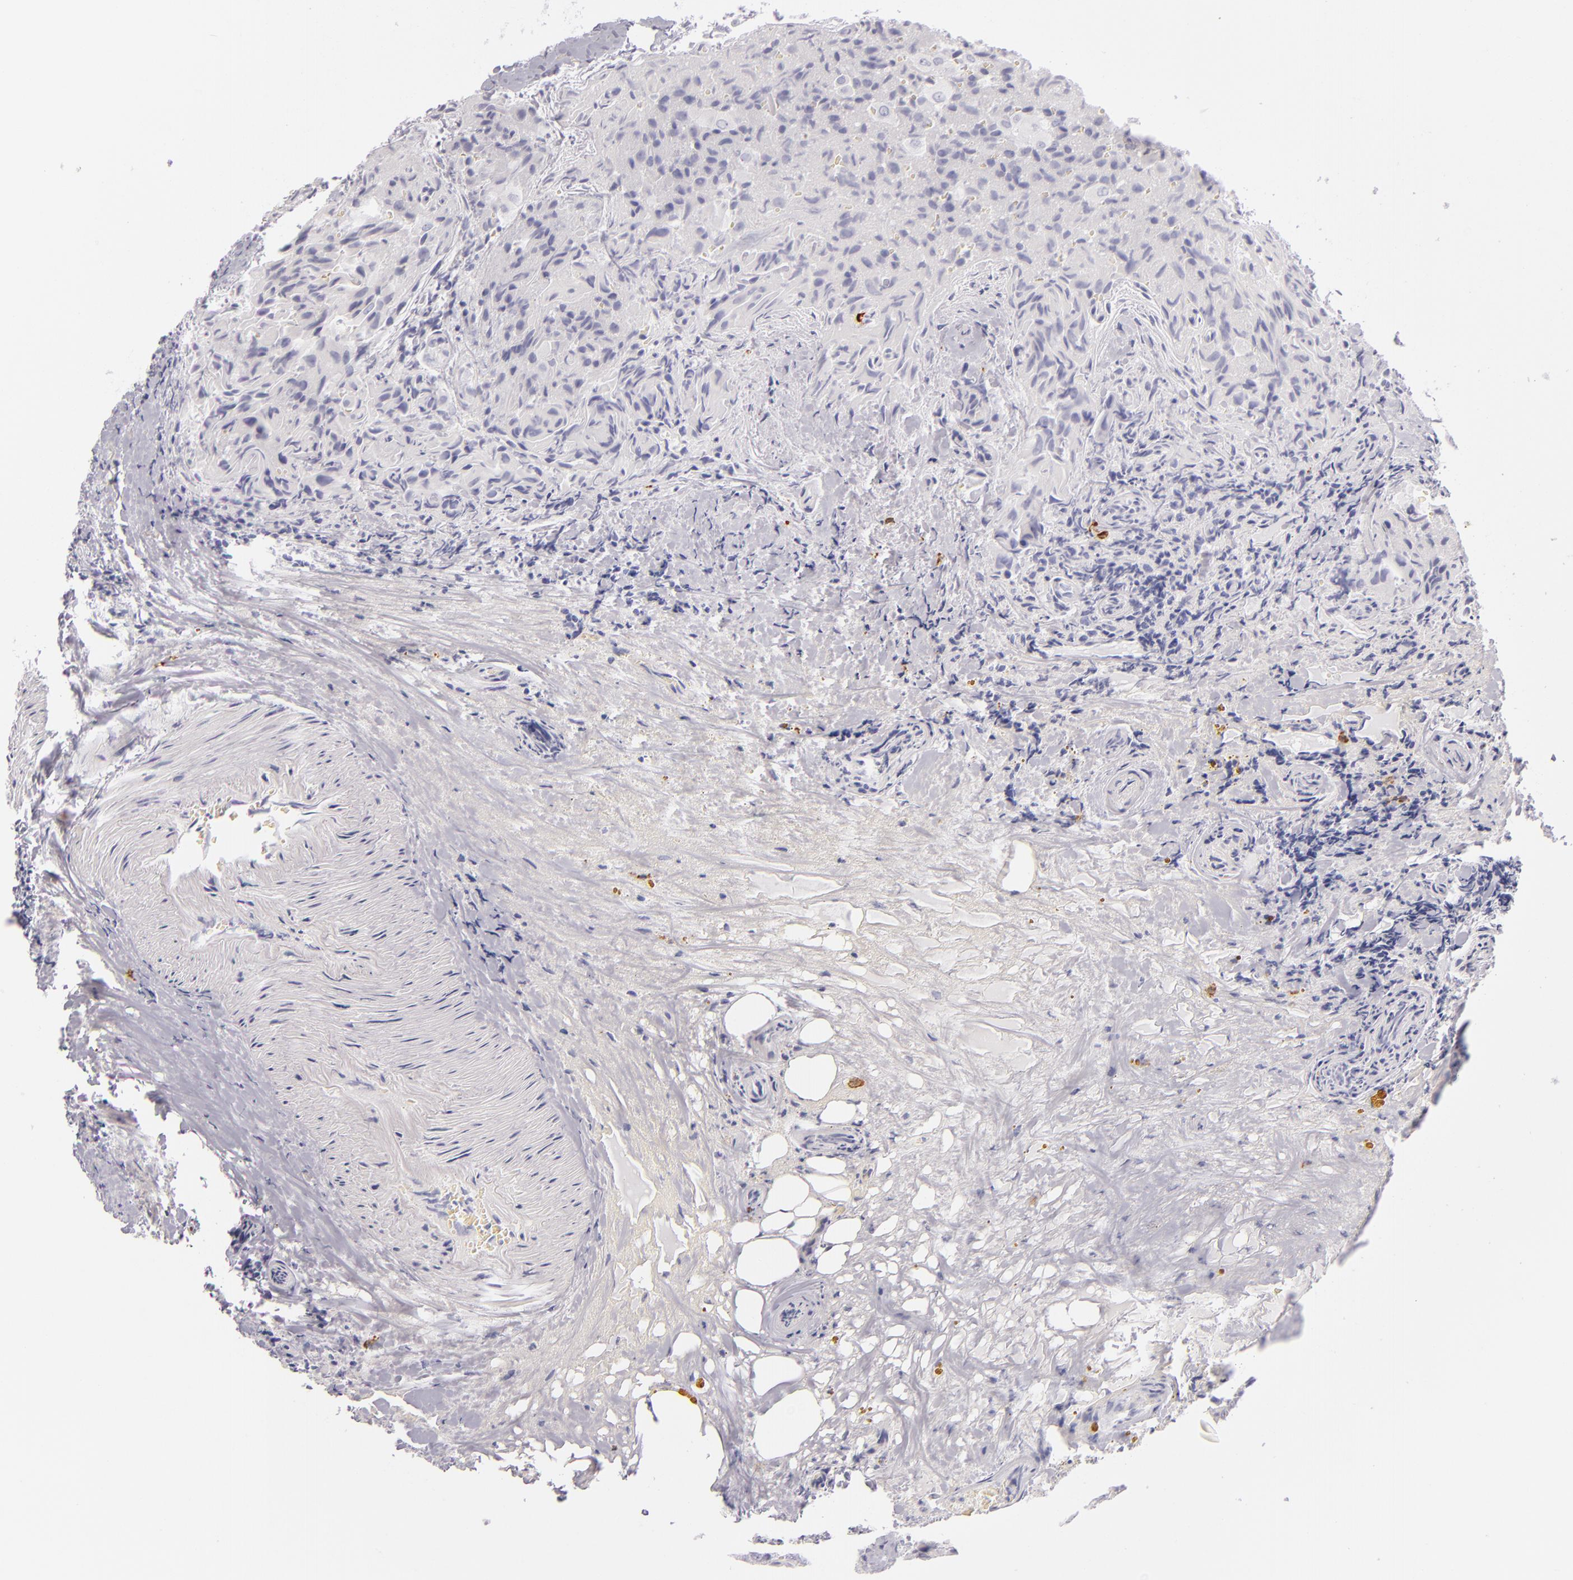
{"staining": {"intensity": "negative", "quantity": "none", "location": "none"}, "tissue": "thyroid cancer", "cell_type": "Tumor cells", "image_type": "cancer", "snomed": [{"axis": "morphology", "description": "Papillary adenocarcinoma, NOS"}, {"axis": "topography", "description": "Thyroid gland"}], "caption": "There is no significant positivity in tumor cells of thyroid papillary adenocarcinoma.", "gene": "TPSD1", "patient": {"sex": "female", "age": 71}}